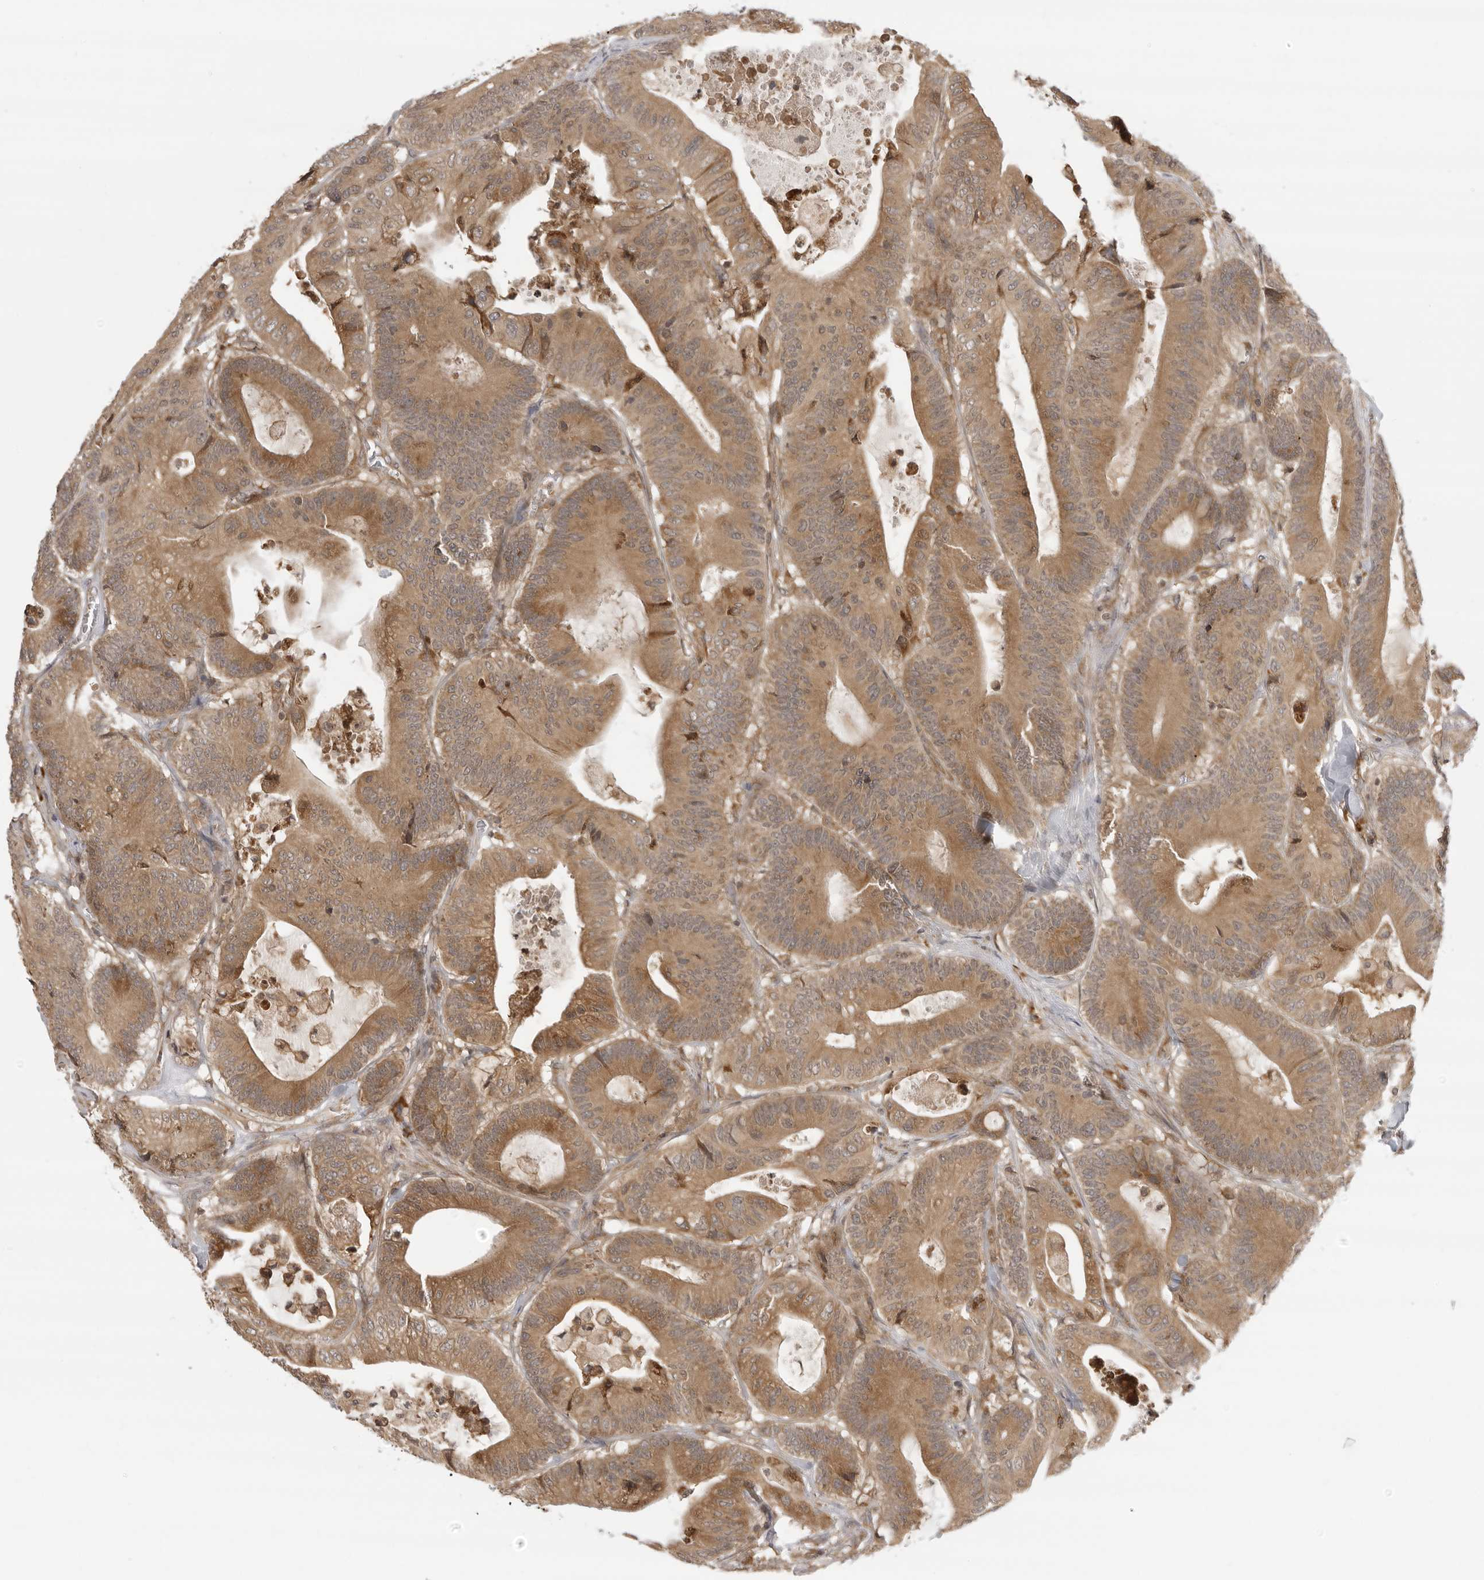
{"staining": {"intensity": "moderate", "quantity": ">75%", "location": "cytoplasmic/membranous"}, "tissue": "colorectal cancer", "cell_type": "Tumor cells", "image_type": "cancer", "snomed": [{"axis": "morphology", "description": "Adenocarcinoma, NOS"}, {"axis": "topography", "description": "Colon"}], "caption": "Protein expression analysis of adenocarcinoma (colorectal) demonstrates moderate cytoplasmic/membranous expression in approximately >75% of tumor cells.", "gene": "PRRC2A", "patient": {"sex": "female", "age": 84}}